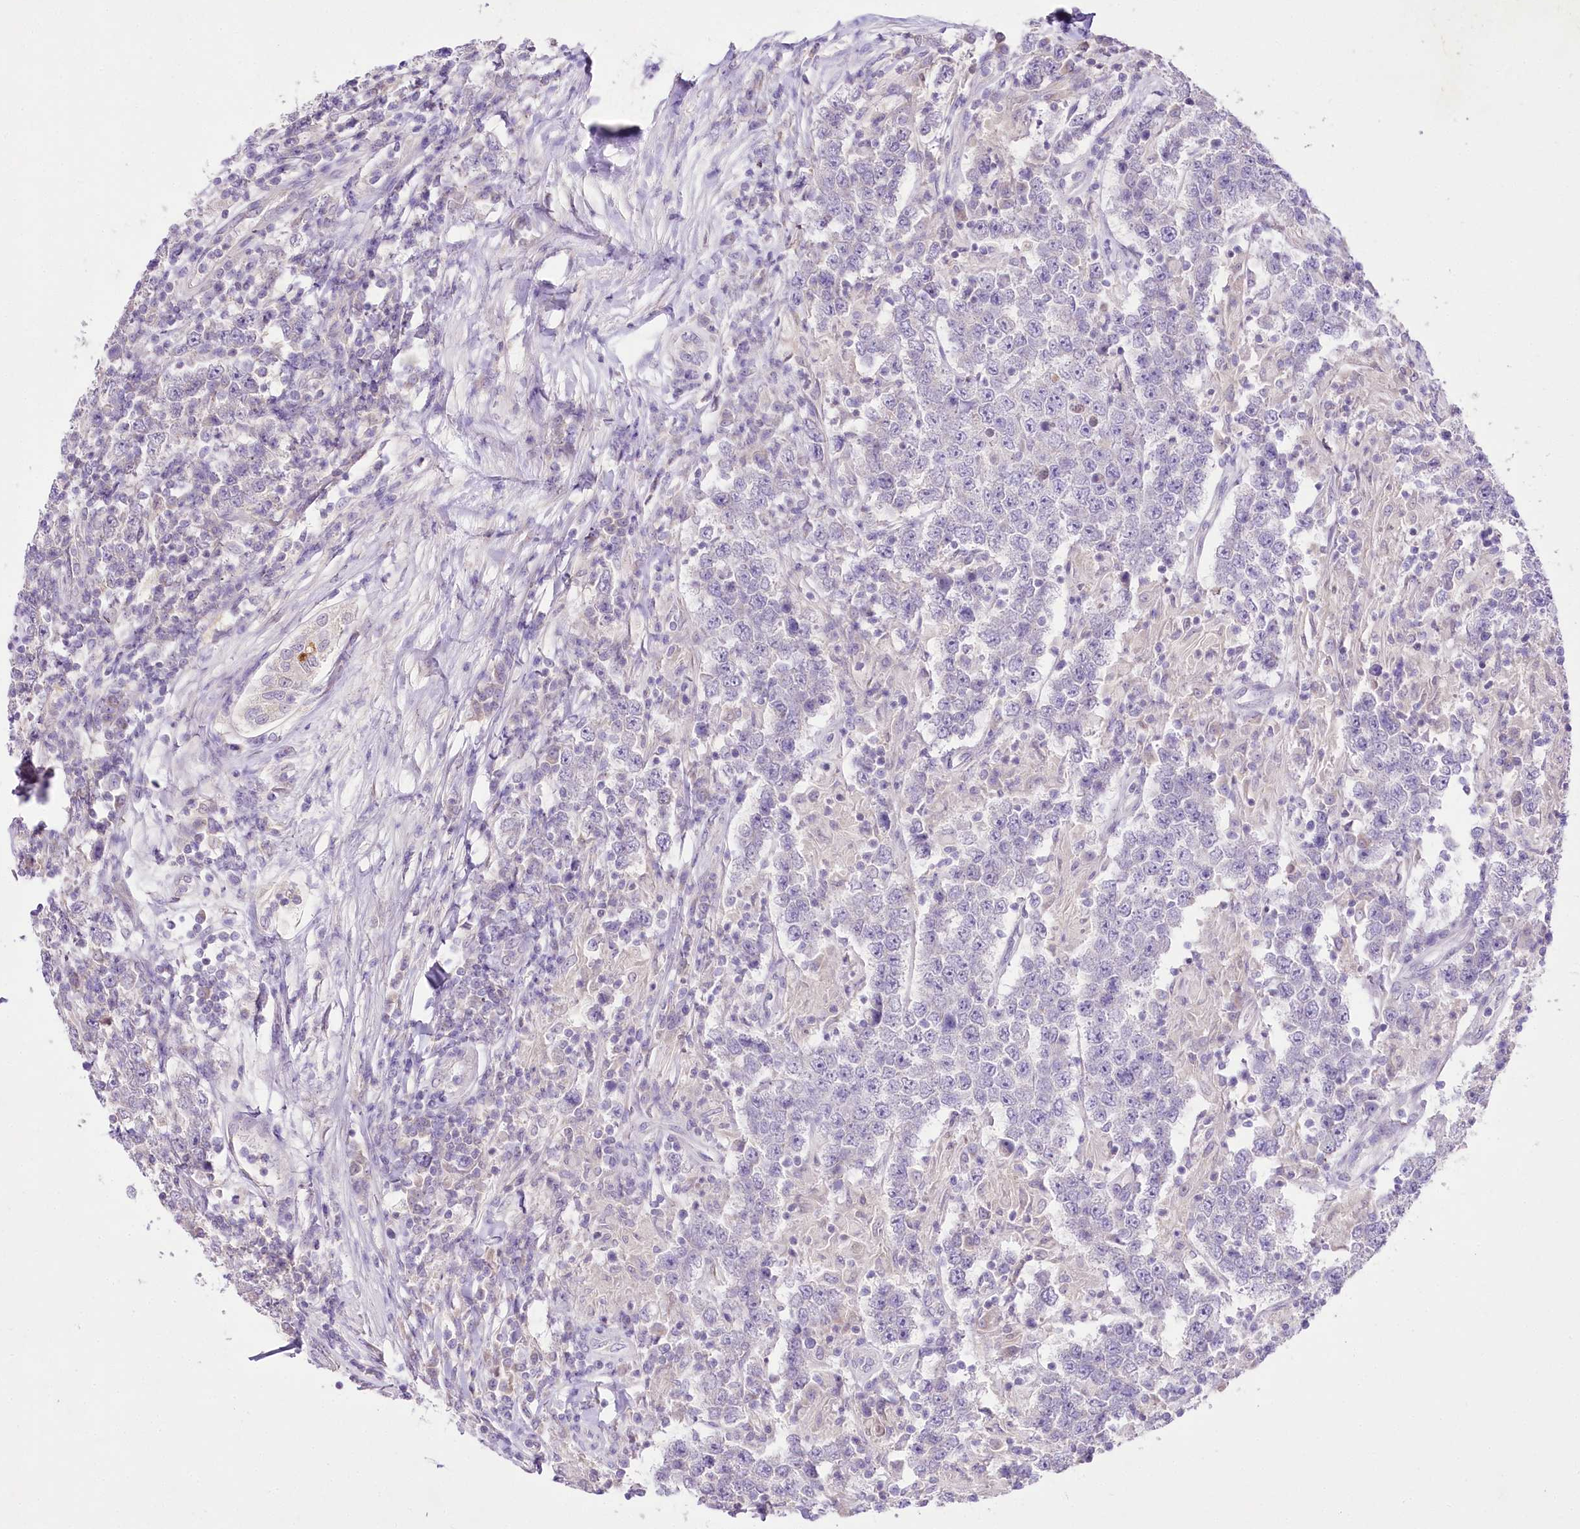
{"staining": {"intensity": "negative", "quantity": "none", "location": "none"}, "tissue": "testis cancer", "cell_type": "Tumor cells", "image_type": "cancer", "snomed": [{"axis": "morphology", "description": "Normal tissue, NOS"}, {"axis": "morphology", "description": "Urothelial carcinoma, High grade"}, {"axis": "morphology", "description": "Seminoma, NOS"}, {"axis": "morphology", "description": "Carcinoma, Embryonal, NOS"}, {"axis": "topography", "description": "Urinary bladder"}, {"axis": "topography", "description": "Testis"}], "caption": "DAB immunohistochemical staining of testis embryonal carcinoma exhibits no significant positivity in tumor cells.", "gene": "LRRC14B", "patient": {"sex": "male", "age": 41}}